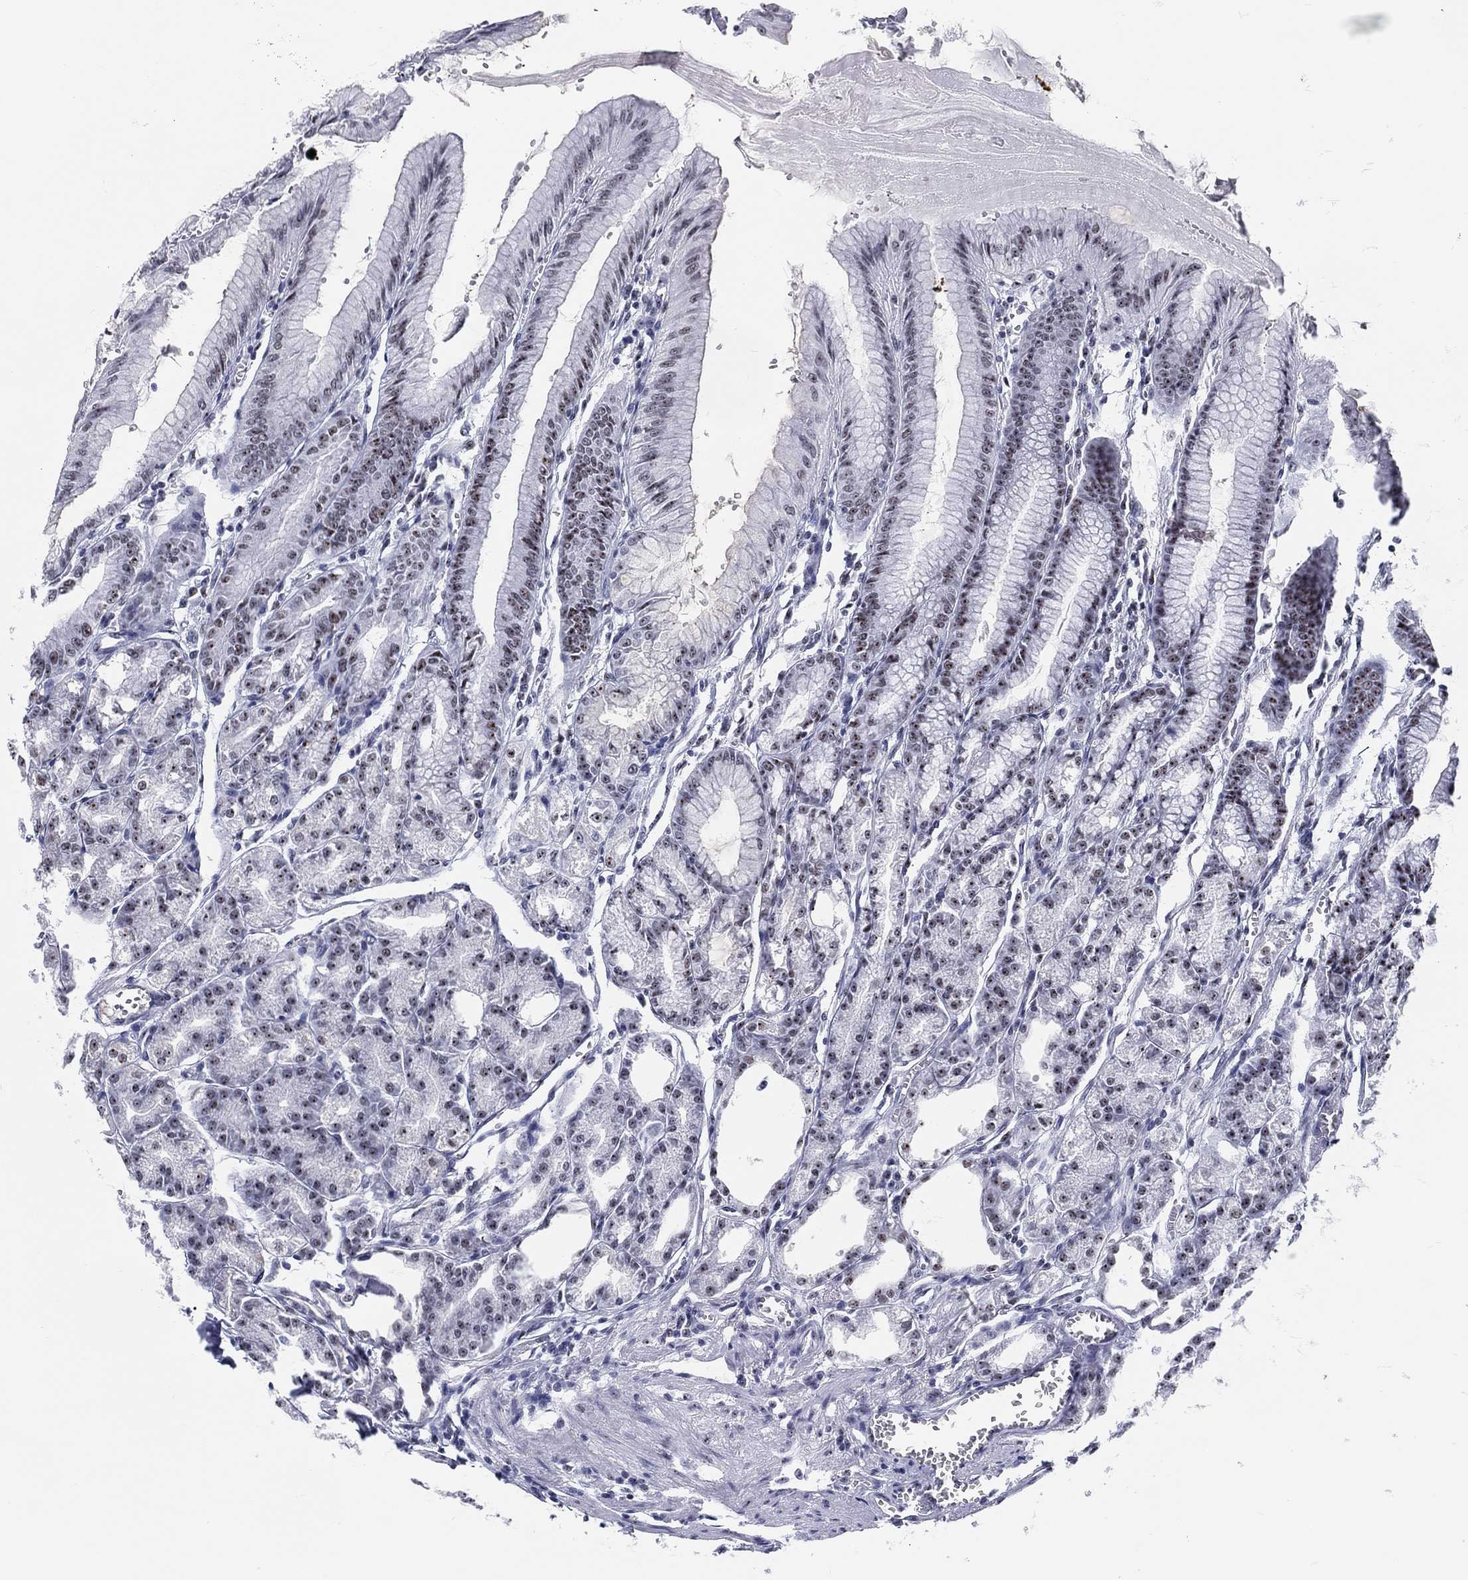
{"staining": {"intensity": "moderate", "quantity": "25%-75%", "location": "nuclear"}, "tissue": "stomach", "cell_type": "Glandular cells", "image_type": "normal", "snomed": [{"axis": "morphology", "description": "Normal tissue, NOS"}, {"axis": "topography", "description": "Stomach, lower"}], "caption": "Immunohistochemistry of unremarkable stomach exhibits medium levels of moderate nuclear staining in about 25%-75% of glandular cells. The staining was performed using DAB (3,3'-diaminobenzidine) to visualize the protein expression in brown, while the nuclei were stained in blue with hematoxylin (Magnification: 20x).", "gene": "MAPK8IP1", "patient": {"sex": "male", "age": 71}}